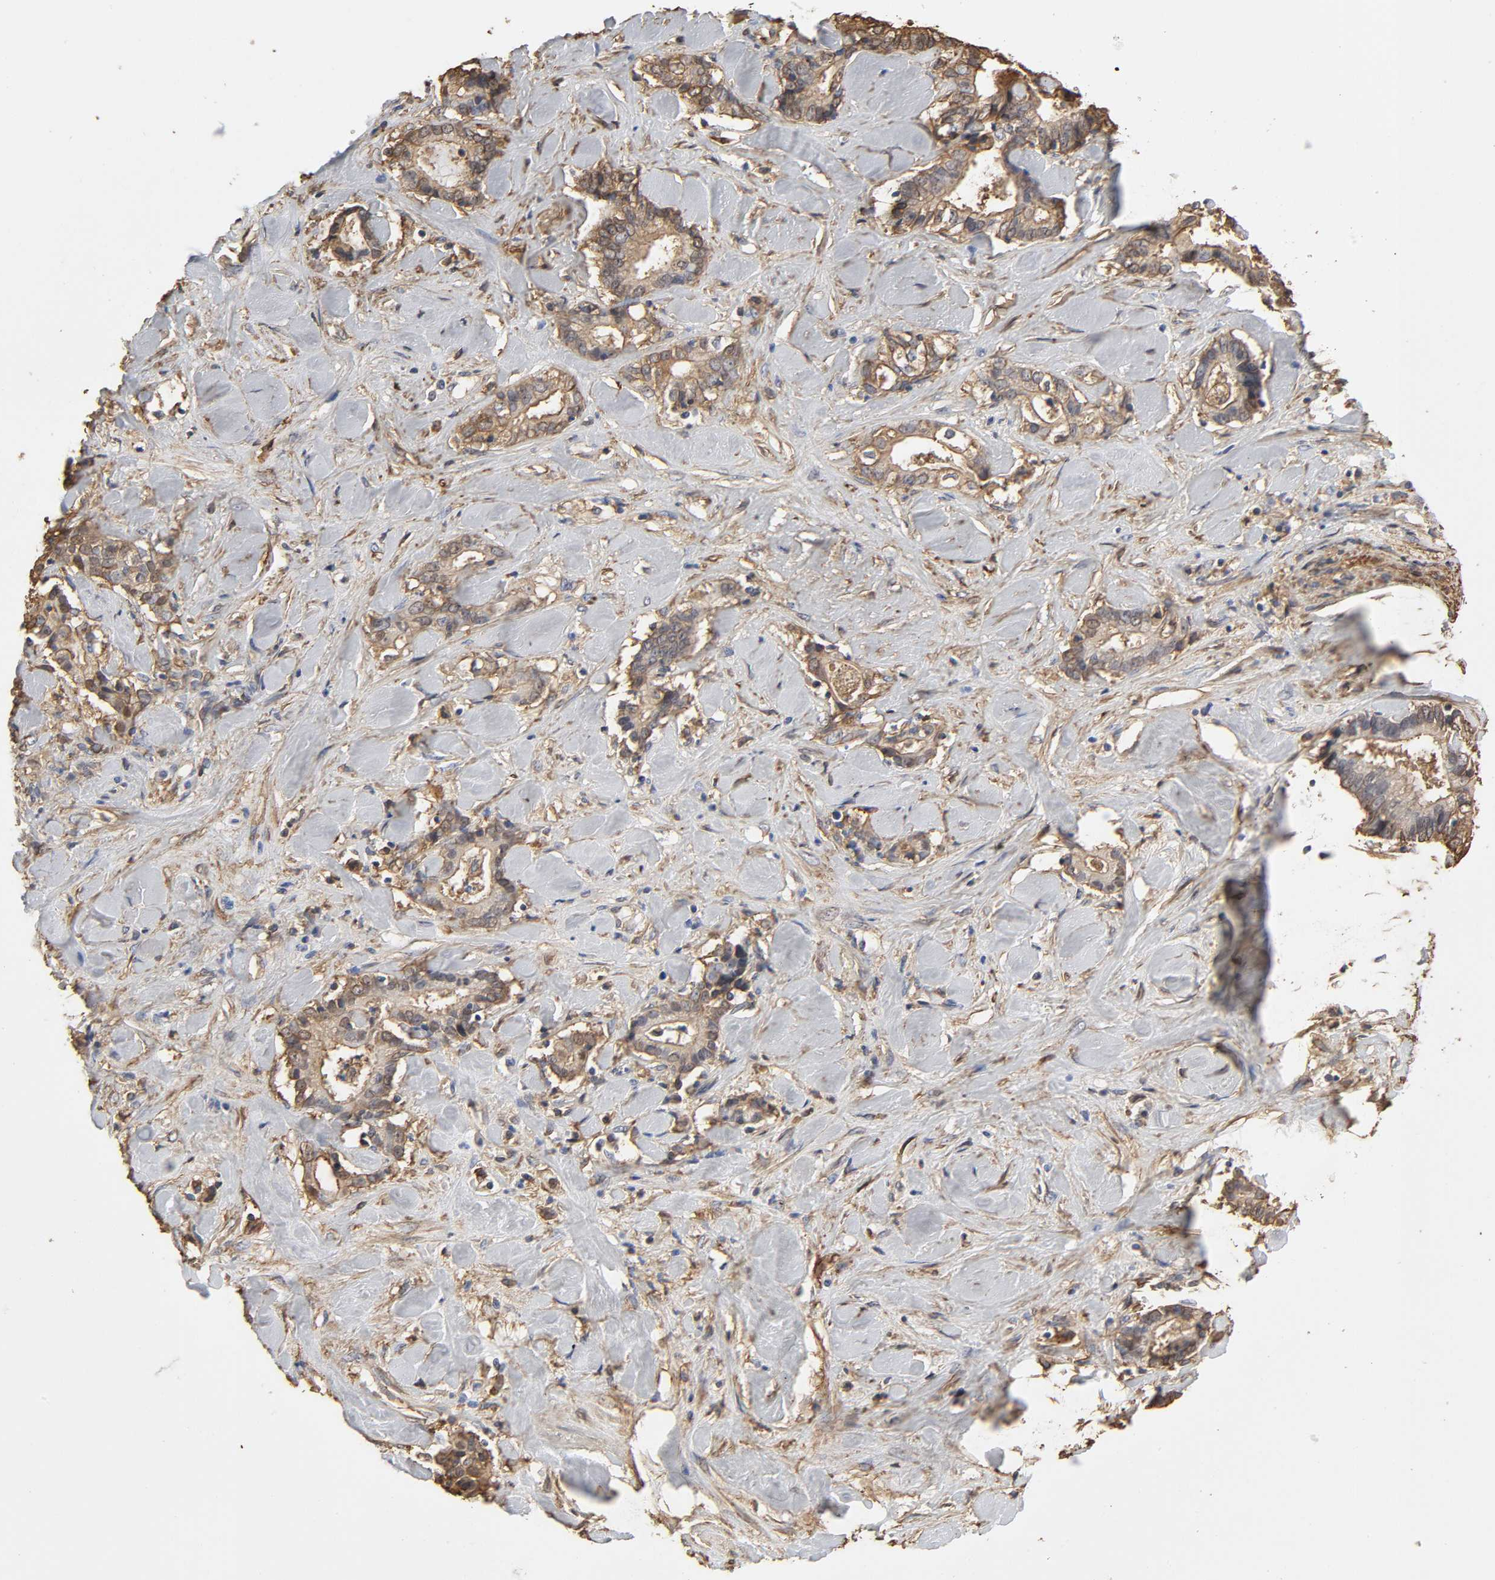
{"staining": {"intensity": "moderate", "quantity": ">75%", "location": "cytoplasmic/membranous"}, "tissue": "liver cancer", "cell_type": "Tumor cells", "image_type": "cancer", "snomed": [{"axis": "morphology", "description": "Cholangiocarcinoma"}, {"axis": "topography", "description": "Liver"}], "caption": "Immunohistochemical staining of human liver cancer (cholangiocarcinoma) exhibits medium levels of moderate cytoplasmic/membranous positivity in approximately >75% of tumor cells.", "gene": "ANXA2", "patient": {"sex": "male", "age": 57}}